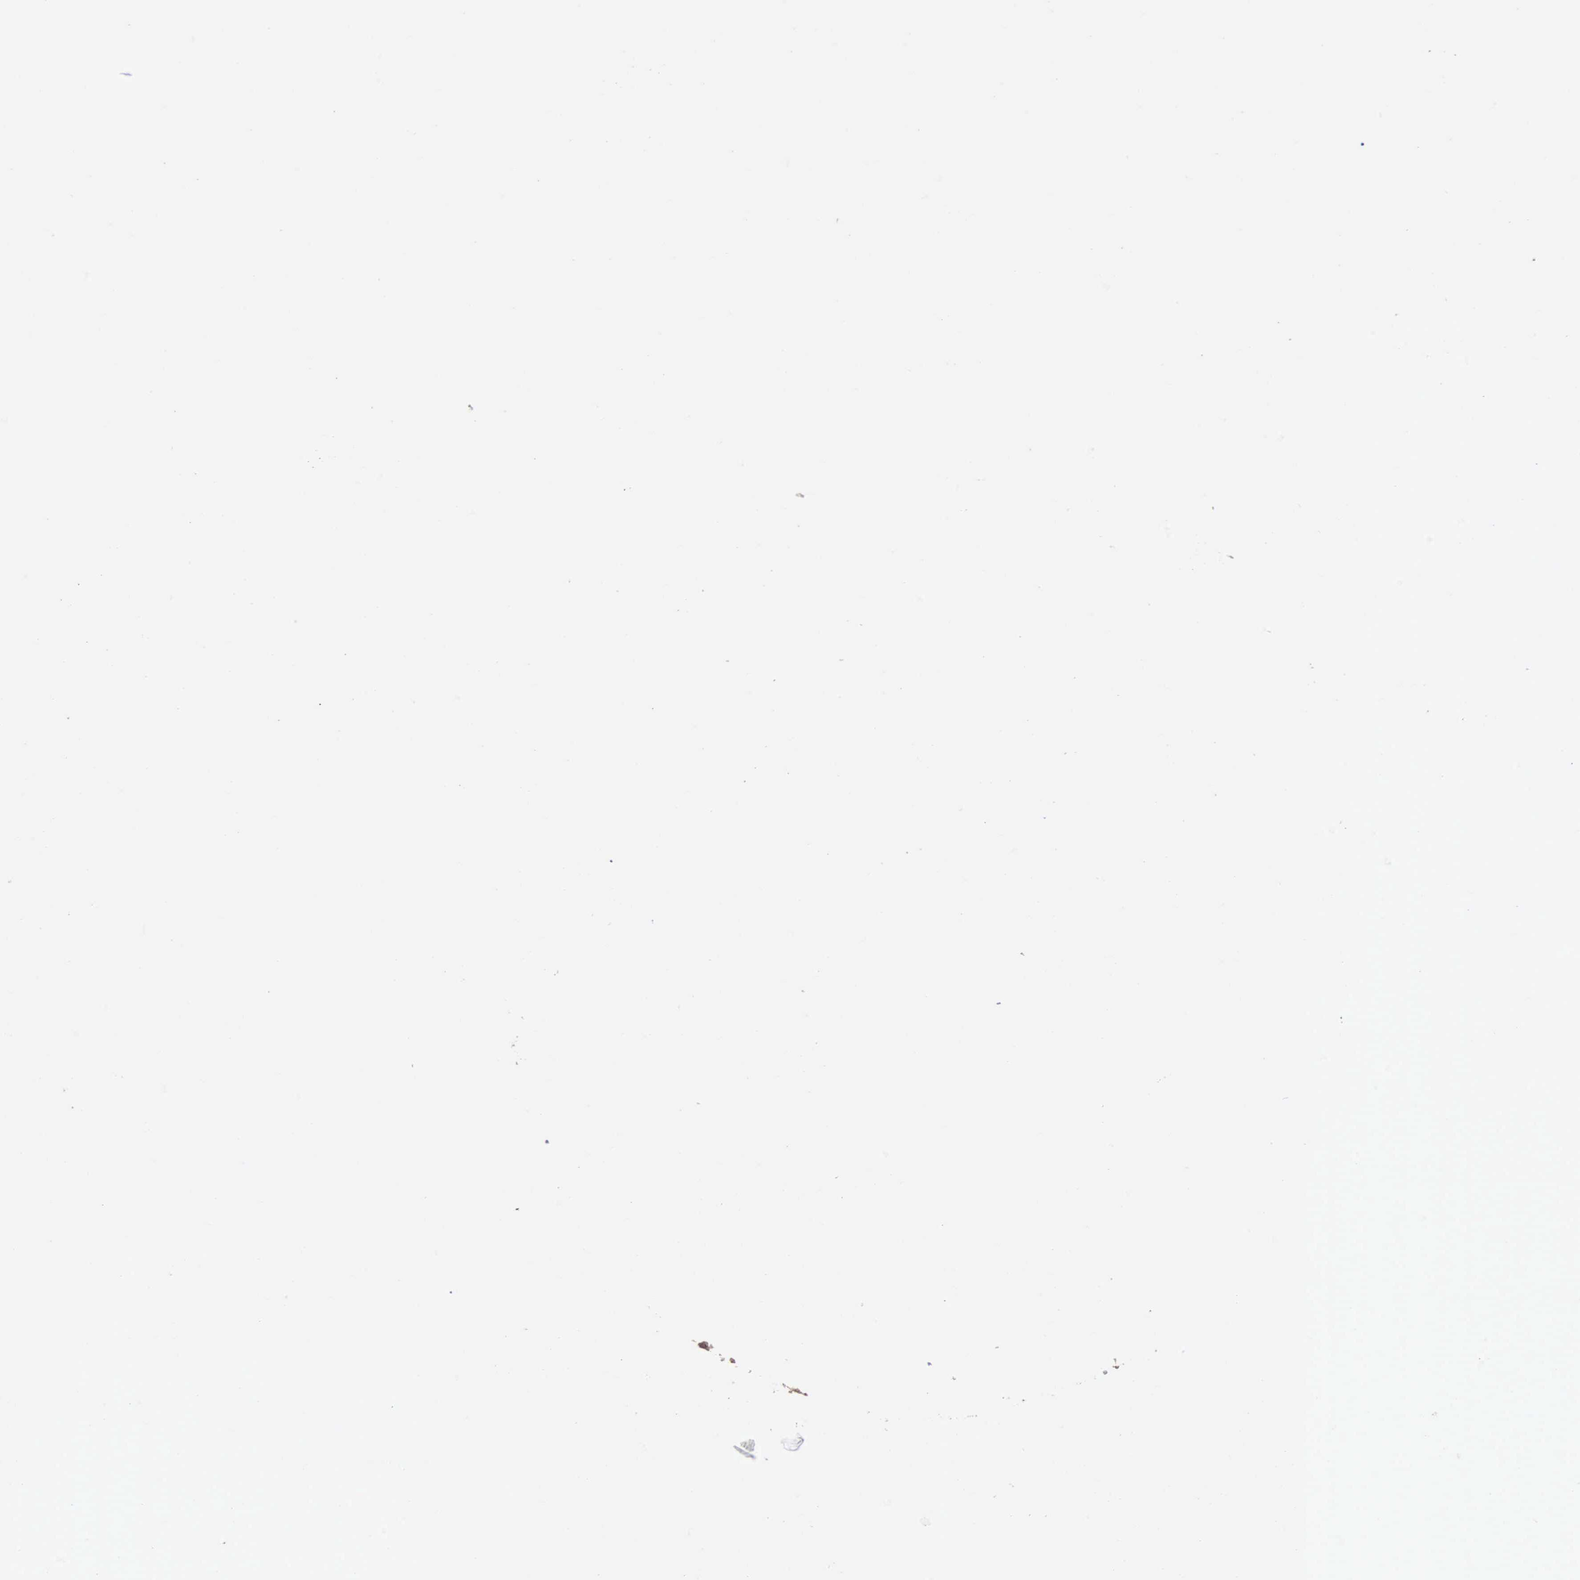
{"staining": {"intensity": "moderate", "quantity": ">75%", "location": "cytoplasmic/membranous"}, "tissue": "melanoma", "cell_type": "Tumor cells", "image_type": "cancer", "snomed": [{"axis": "morphology", "description": "Malignant melanoma, NOS"}, {"axis": "topography", "description": "Skin"}], "caption": "A brown stain labels moderate cytoplasmic/membranous expression of a protein in malignant melanoma tumor cells.", "gene": "AMN", "patient": {"sex": "male", "age": 67}}